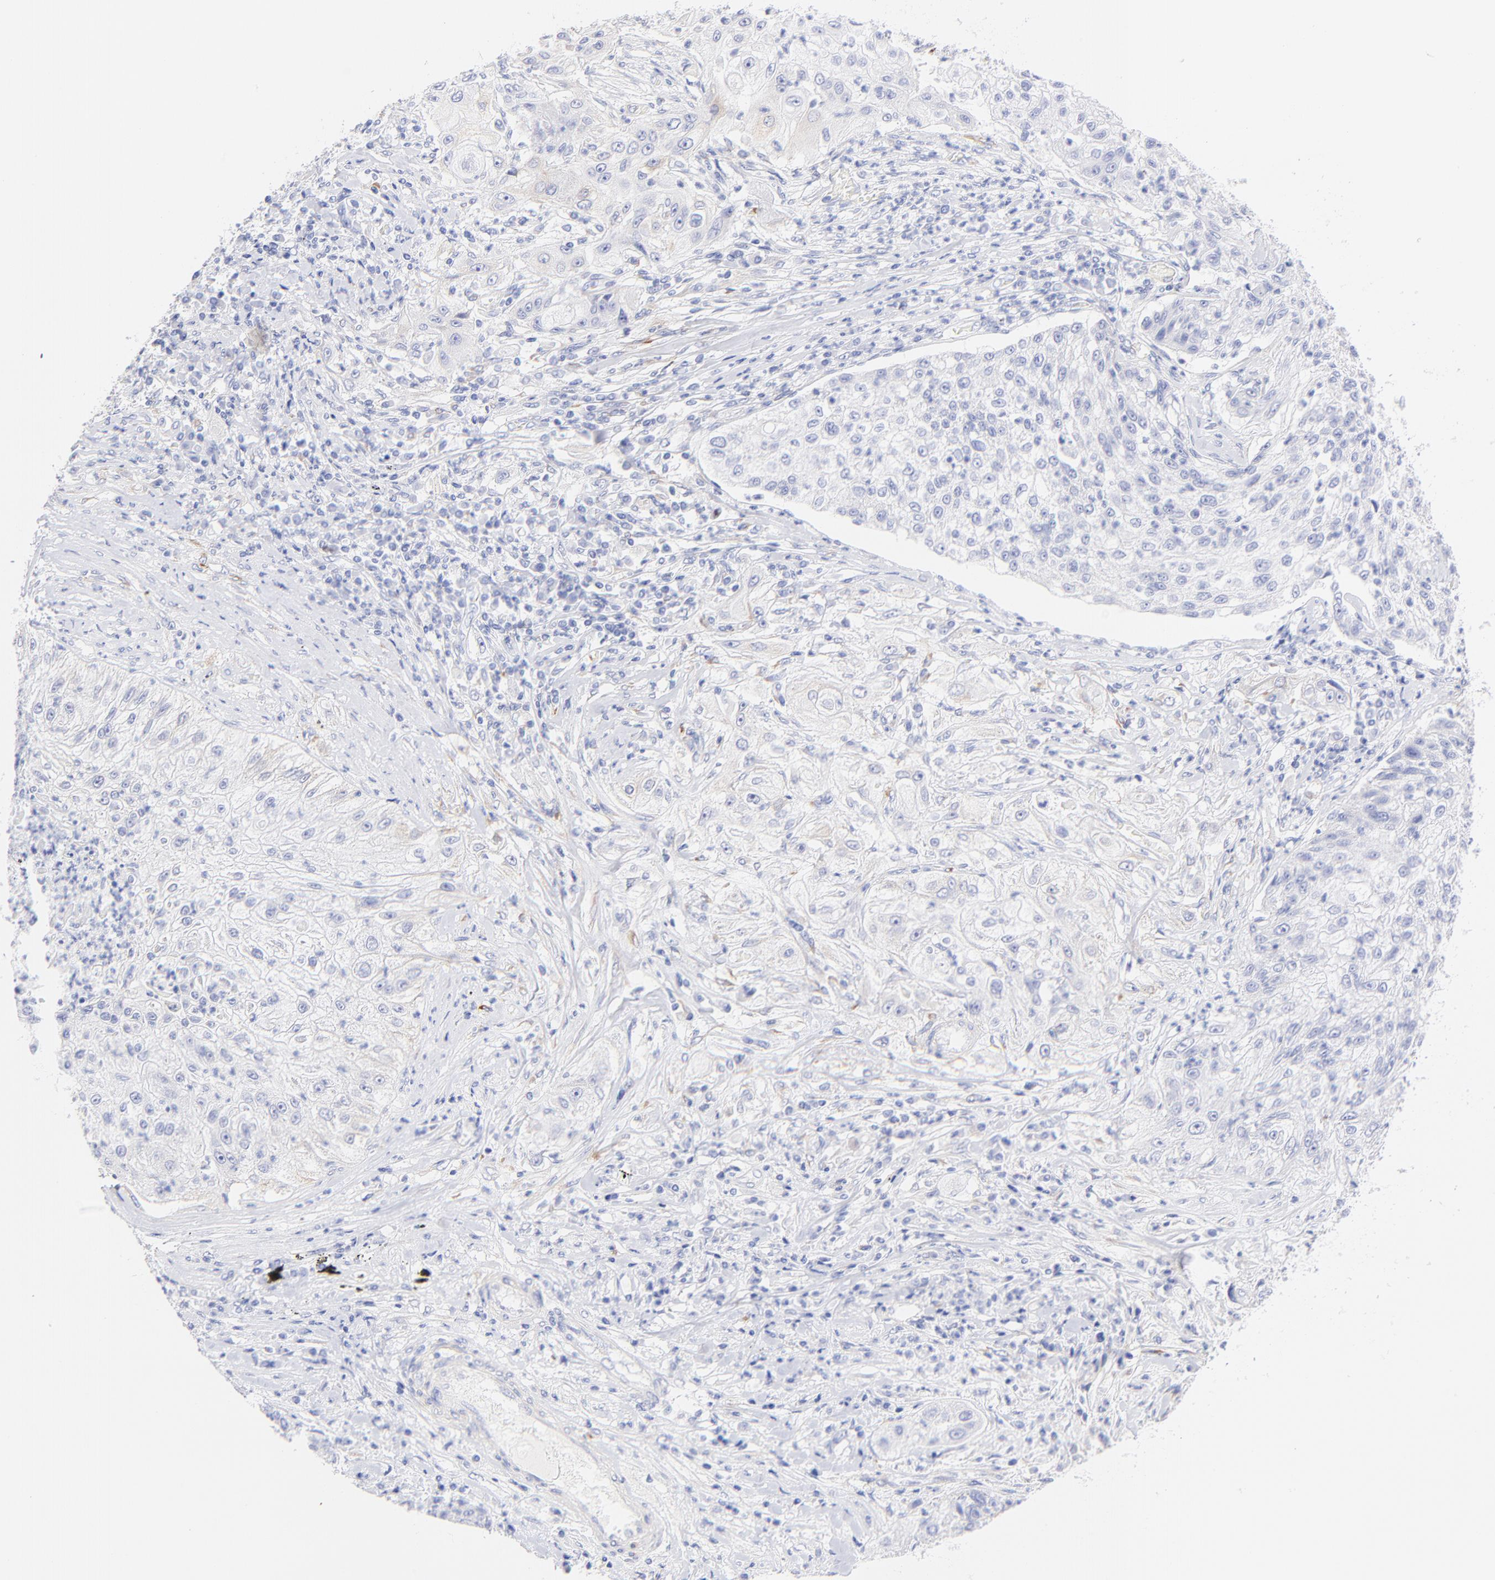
{"staining": {"intensity": "negative", "quantity": "none", "location": "none"}, "tissue": "lung cancer", "cell_type": "Tumor cells", "image_type": "cancer", "snomed": [{"axis": "morphology", "description": "Inflammation, NOS"}, {"axis": "morphology", "description": "Squamous cell carcinoma, NOS"}, {"axis": "topography", "description": "Lymph node"}, {"axis": "topography", "description": "Soft tissue"}, {"axis": "topography", "description": "Lung"}], "caption": "The histopathology image shows no significant positivity in tumor cells of squamous cell carcinoma (lung).", "gene": "C1QTNF6", "patient": {"sex": "male", "age": 66}}